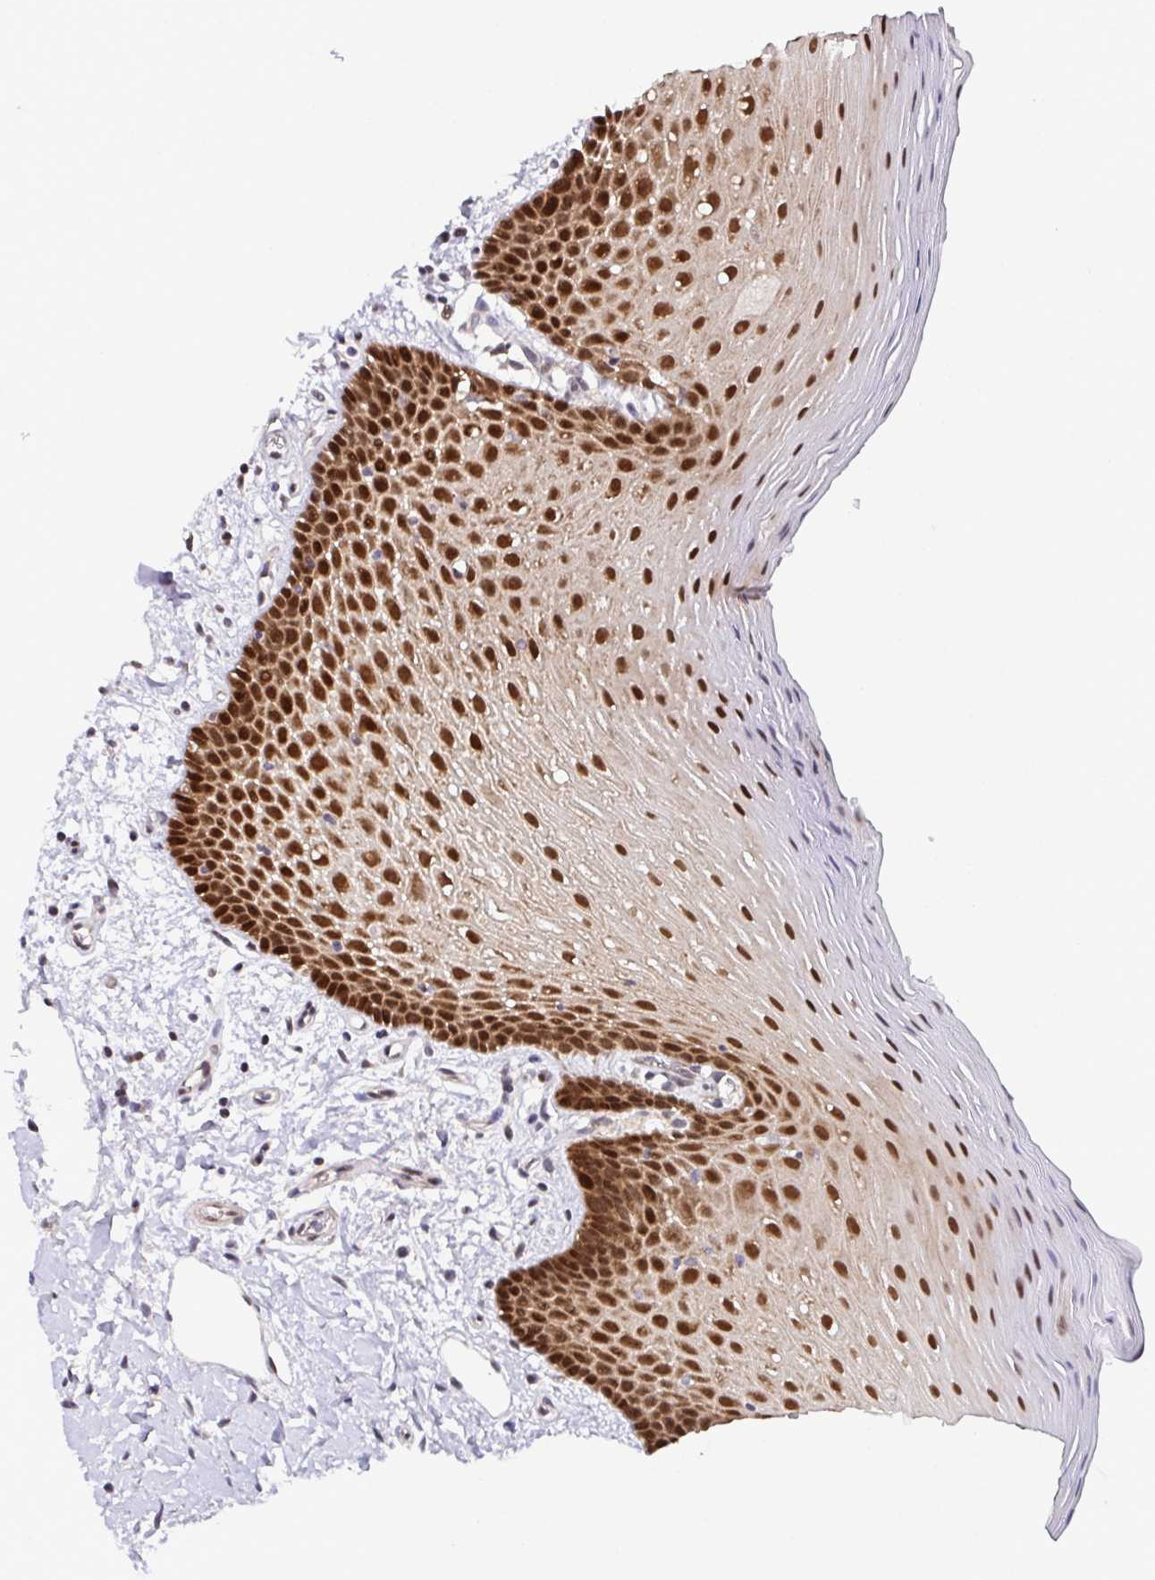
{"staining": {"intensity": "strong", "quantity": ">75%", "location": "cytoplasmic/membranous,nuclear"}, "tissue": "oral mucosa", "cell_type": "Squamous epithelial cells", "image_type": "normal", "snomed": [{"axis": "morphology", "description": "Normal tissue, NOS"}, {"axis": "topography", "description": "Oral tissue"}], "caption": "The immunohistochemical stain labels strong cytoplasmic/membranous,nuclear staining in squamous epithelial cells of normal oral mucosa. (IHC, brightfield microscopy, high magnification).", "gene": "DNAJB1", "patient": {"sex": "female", "age": 43}}